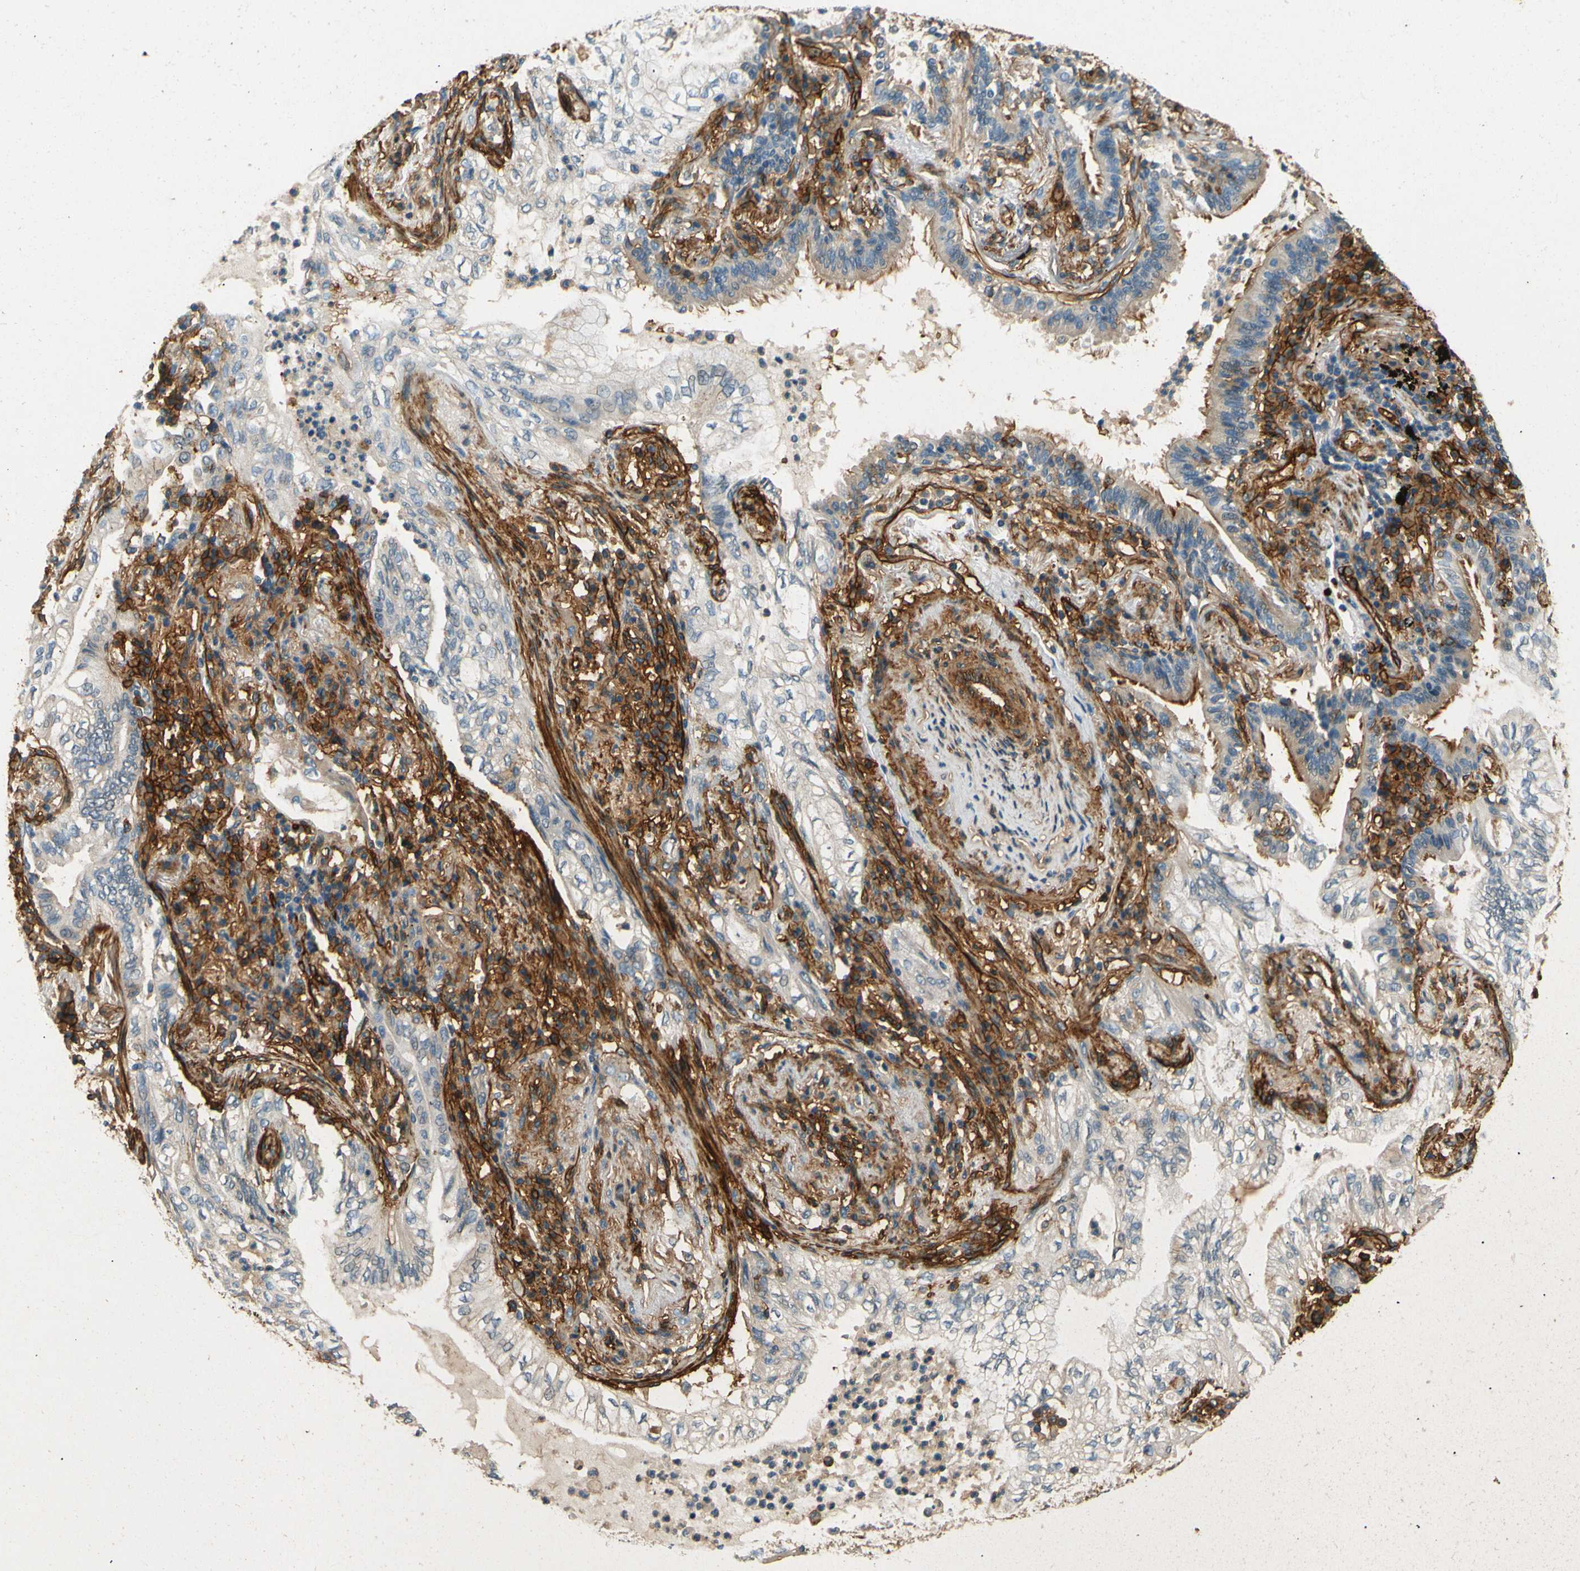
{"staining": {"intensity": "moderate", "quantity": "<25%", "location": "cytoplasmic/membranous"}, "tissue": "lung cancer", "cell_type": "Tumor cells", "image_type": "cancer", "snomed": [{"axis": "morphology", "description": "Normal tissue, NOS"}, {"axis": "morphology", "description": "Adenocarcinoma, NOS"}, {"axis": "topography", "description": "Bronchus"}, {"axis": "topography", "description": "Lung"}], "caption": "This is an image of immunohistochemistry (IHC) staining of adenocarcinoma (lung), which shows moderate positivity in the cytoplasmic/membranous of tumor cells.", "gene": "ENTPD1", "patient": {"sex": "female", "age": 70}}